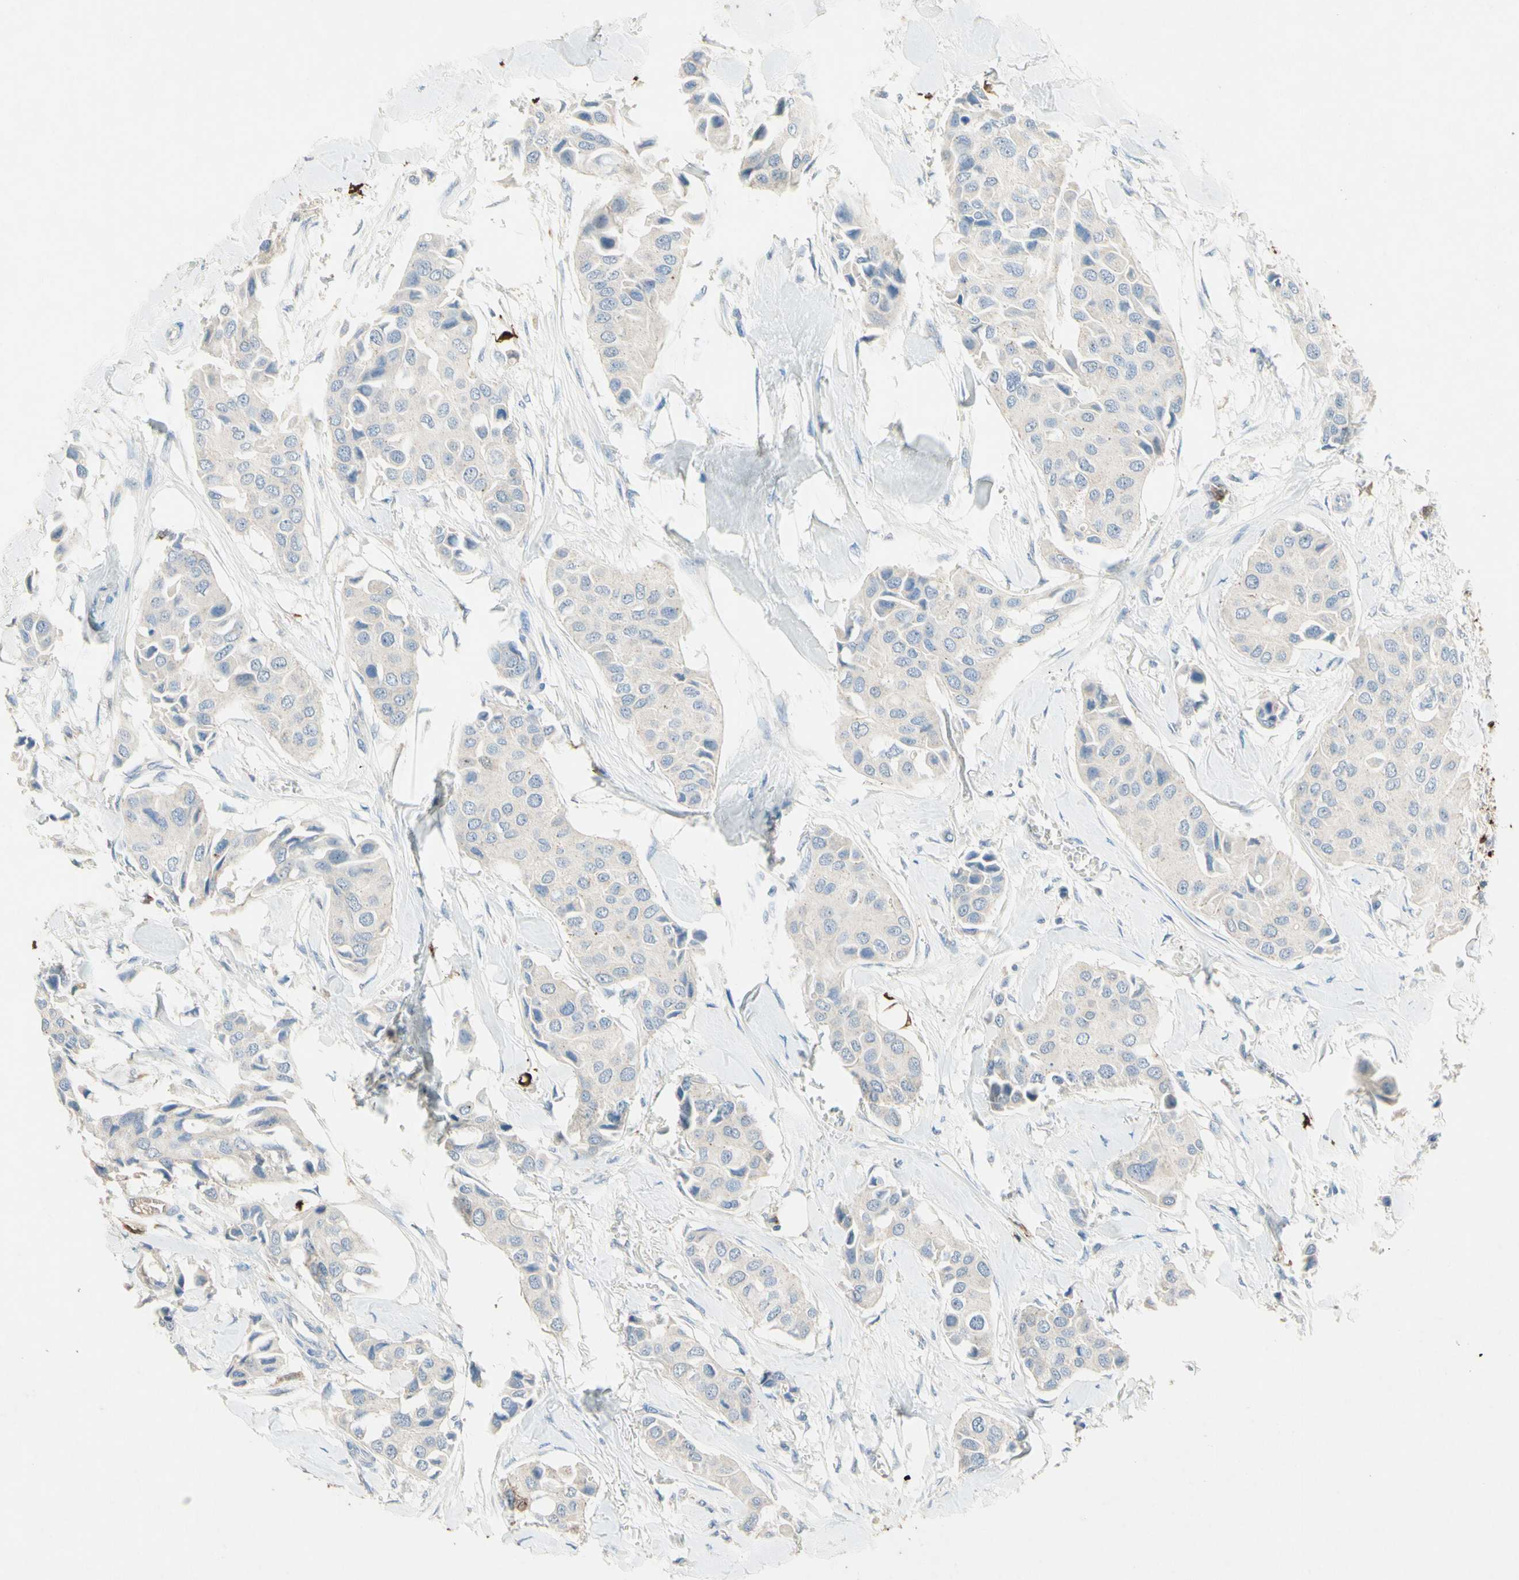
{"staining": {"intensity": "negative", "quantity": "none", "location": "none"}, "tissue": "breast cancer", "cell_type": "Tumor cells", "image_type": "cancer", "snomed": [{"axis": "morphology", "description": "Duct carcinoma"}, {"axis": "topography", "description": "Breast"}], "caption": "Immunohistochemistry photomicrograph of invasive ductal carcinoma (breast) stained for a protein (brown), which demonstrates no staining in tumor cells.", "gene": "NFKBIZ", "patient": {"sex": "female", "age": 80}}